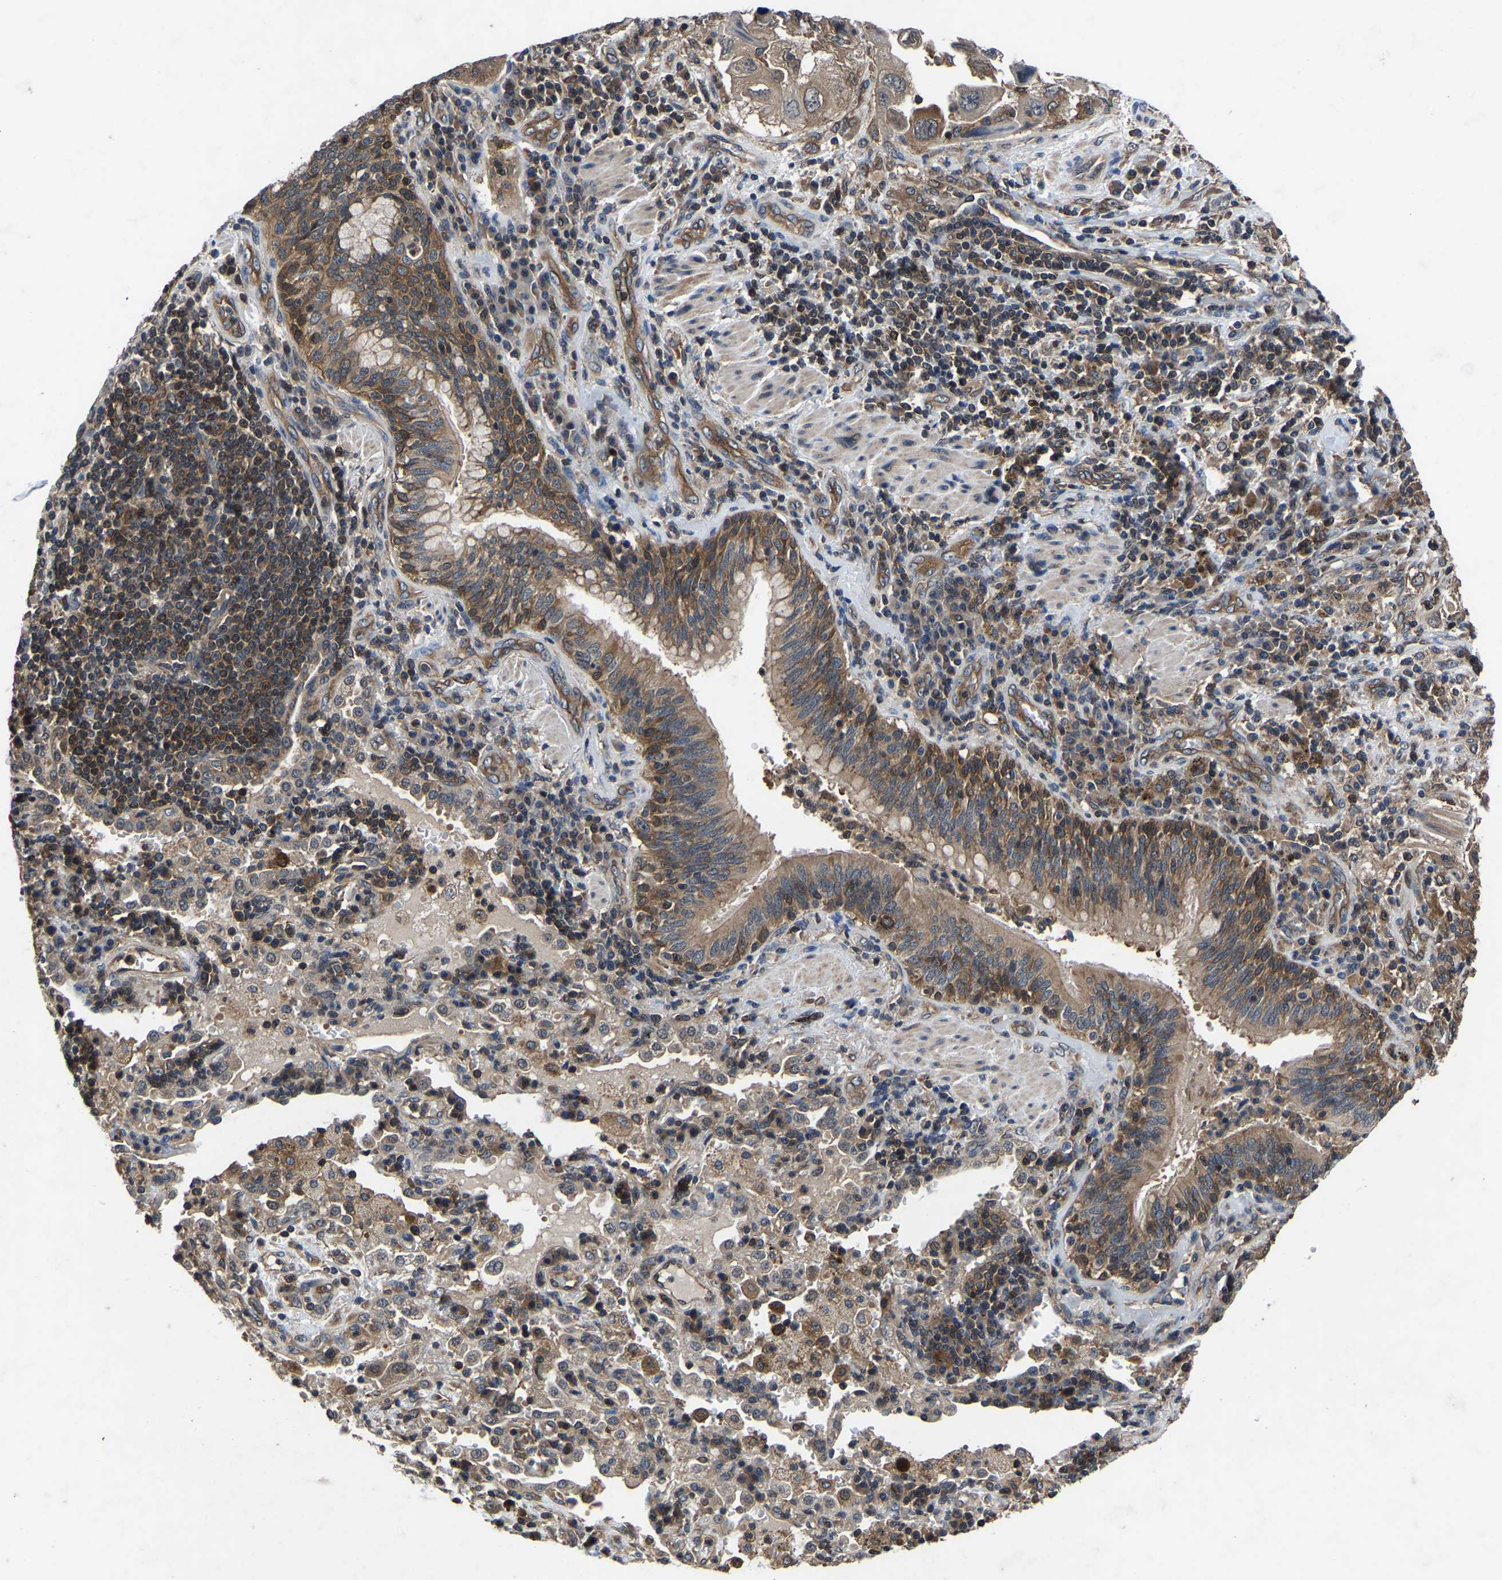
{"staining": {"intensity": "moderate", "quantity": ">75%", "location": "cytoplasmic/membranous"}, "tissue": "lung cancer", "cell_type": "Tumor cells", "image_type": "cancer", "snomed": [{"axis": "morphology", "description": "Adenocarcinoma, NOS"}, {"axis": "topography", "description": "Lung"}], "caption": "IHC photomicrograph of human lung cancer (adenocarcinoma) stained for a protein (brown), which demonstrates medium levels of moderate cytoplasmic/membranous staining in approximately >75% of tumor cells.", "gene": "FGD5", "patient": {"sex": "male", "age": 64}}